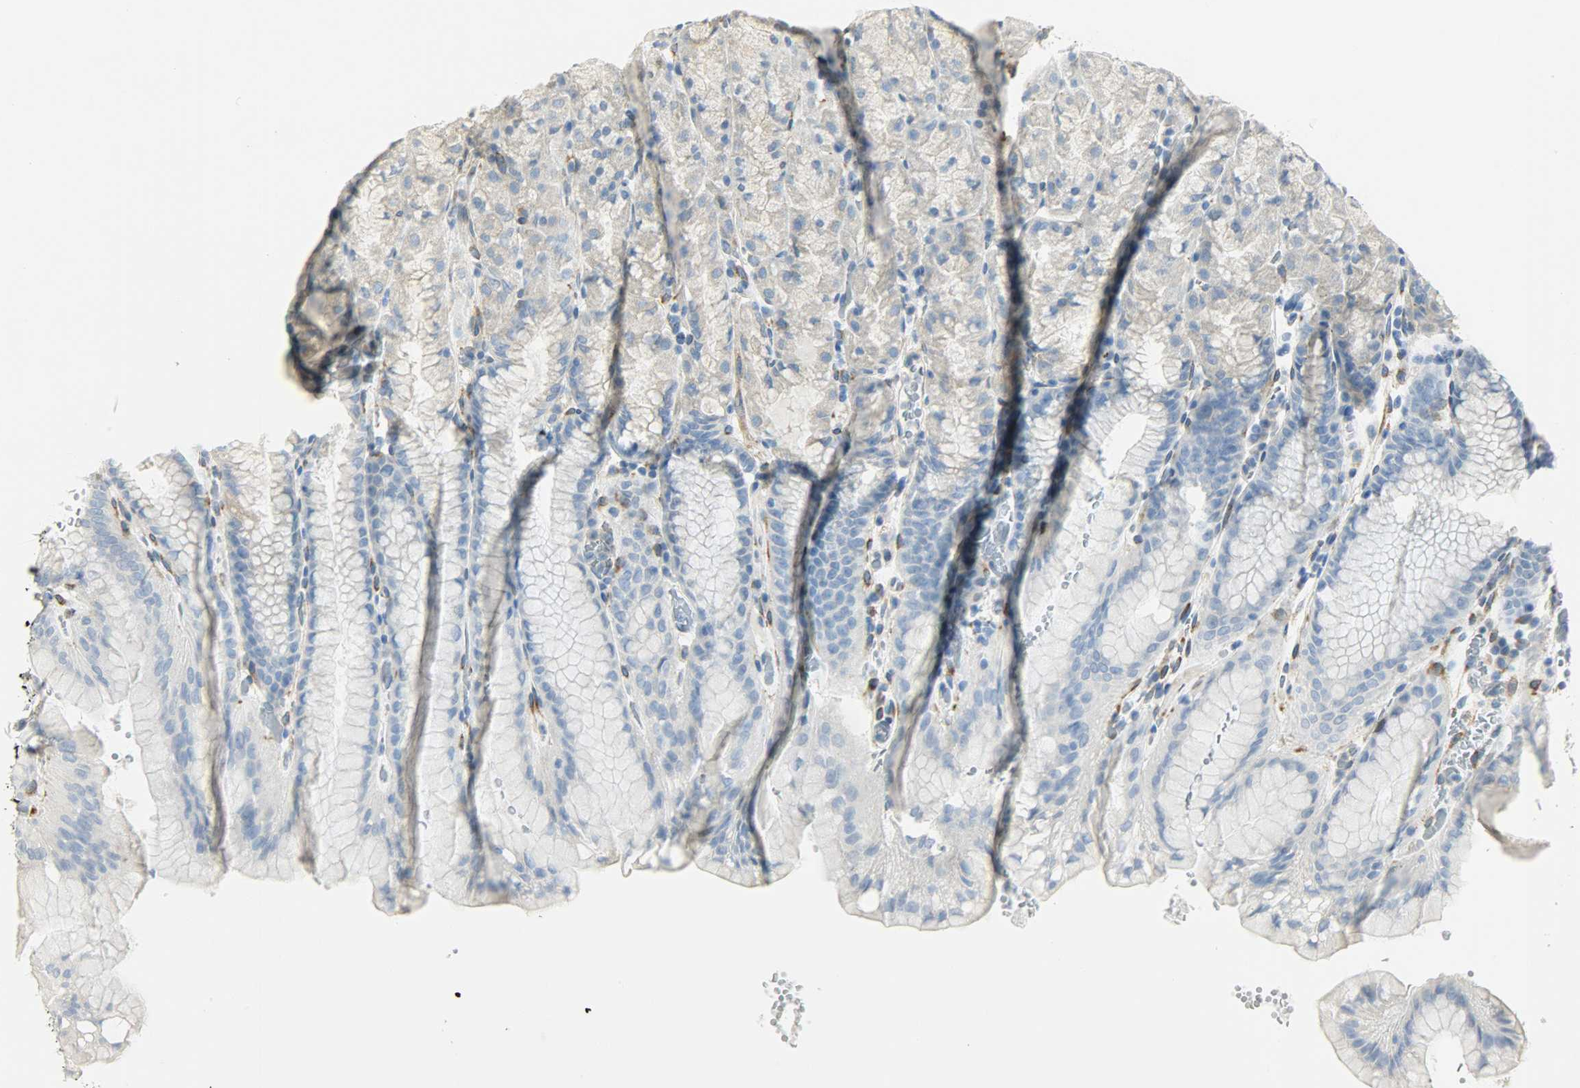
{"staining": {"intensity": "weak", "quantity": "25%-75%", "location": "cytoplasmic/membranous"}, "tissue": "stomach", "cell_type": "Glandular cells", "image_type": "normal", "snomed": [{"axis": "morphology", "description": "Normal tissue, NOS"}, {"axis": "topography", "description": "Stomach, upper"}, {"axis": "topography", "description": "Stomach"}], "caption": "Immunohistochemical staining of unremarkable human stomach demonstrates 25%-75% levels of weak cytoplasmic/membranous protein staining in approximately 25%-75% of glandular cells.", "gene": "PKD2", "patient": {"sex": "male", "age": 76}}